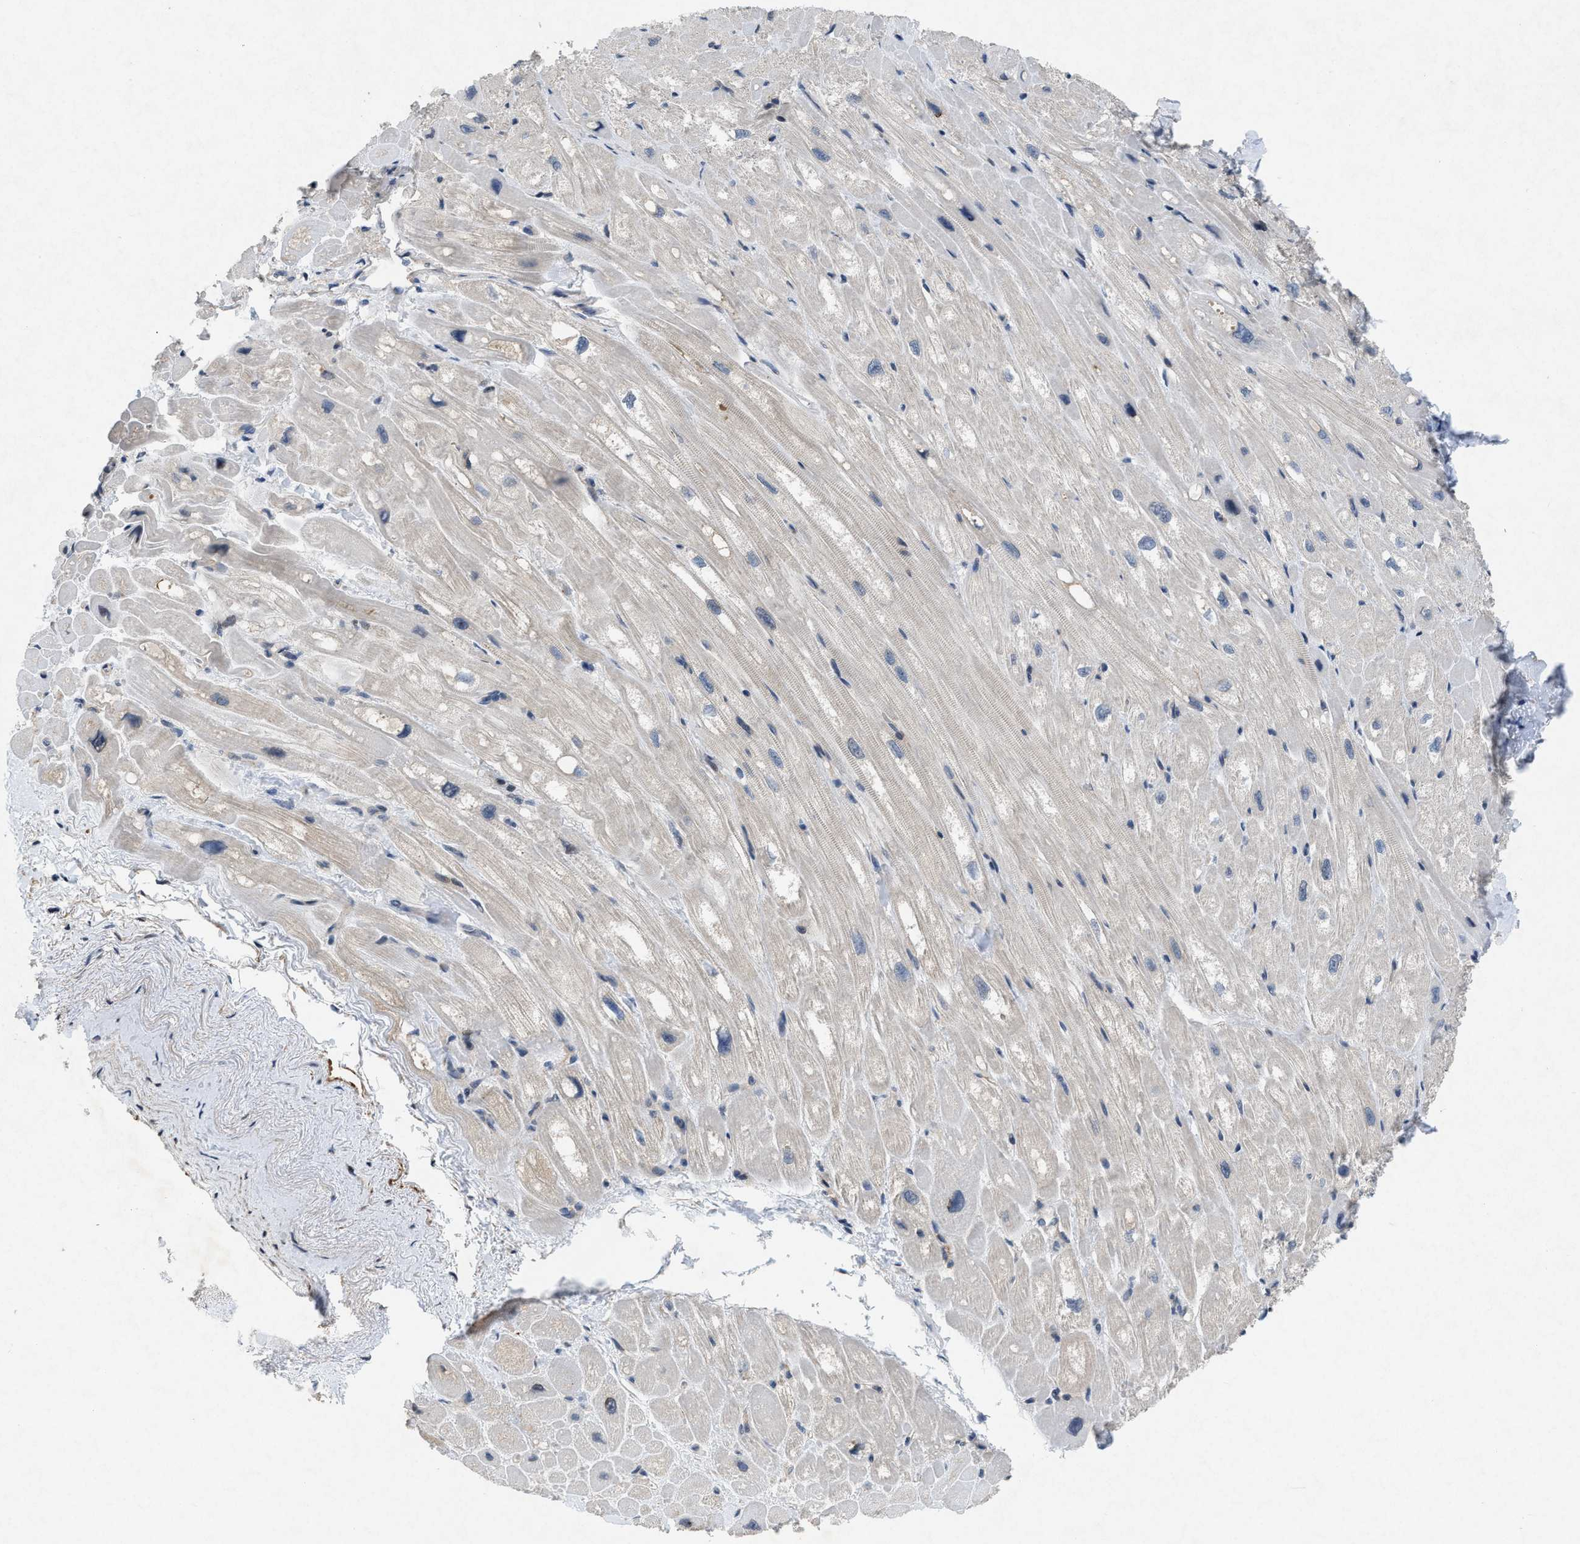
{"staining": {"intensity": "negative", "quantity": "none", "location": "none"}, "tissue": "heart muscle", "cell_type": "Cardiomyocytes", "image_type": "normal", "snomed": [{"axis": "morphology", "description": "Normal tissue, NOS"}, {"axis": "topography", "description": "Heart"}], "caption": "Immunohistochemical staining of unremarkable human heart muscle reveals no significant staining in cardiomyocytes.", "gene": "PDGFRA", "patient": {"sex": "male", "age": 49}}